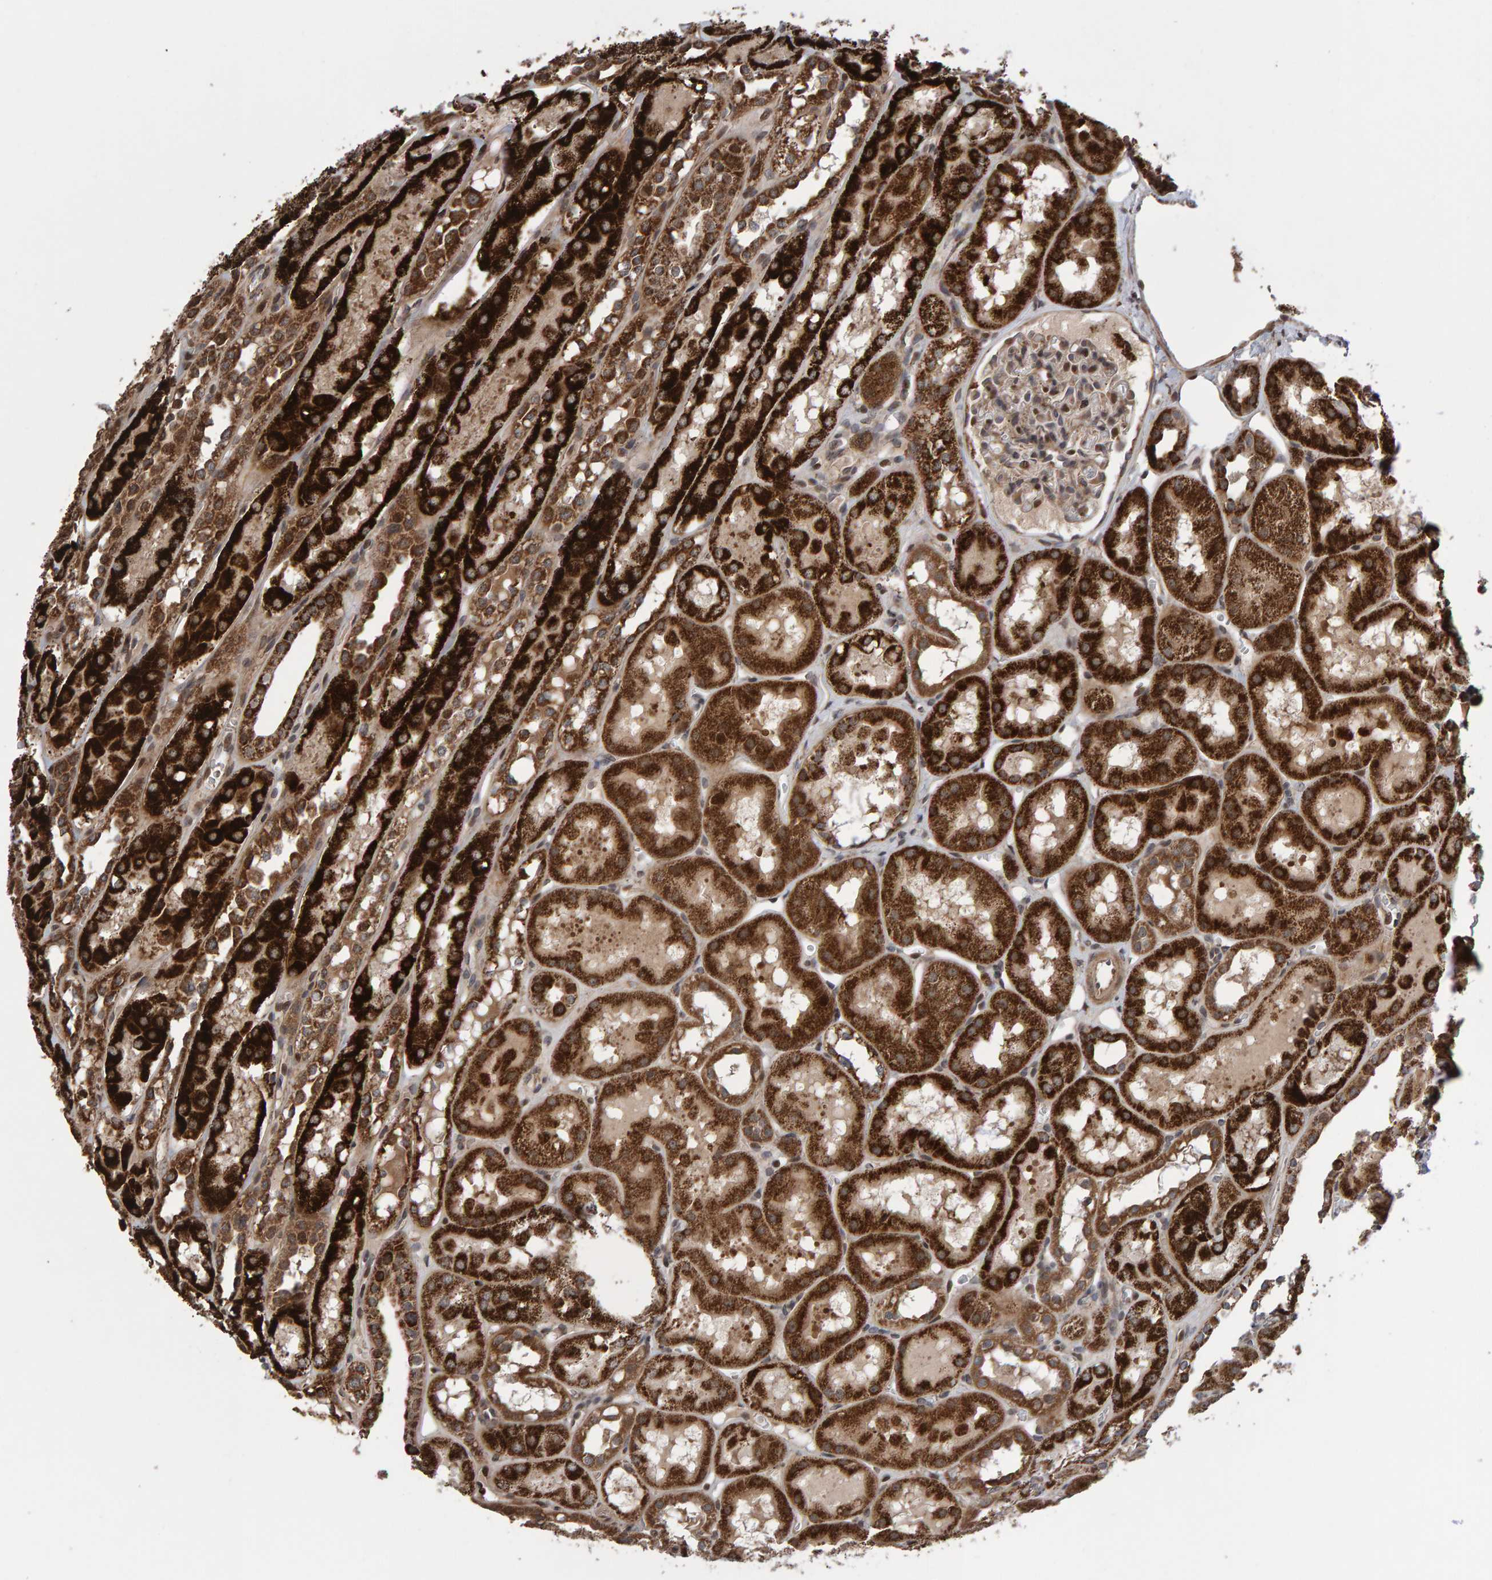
{"staining": {"intensity": "moderate", "quantity": ">75%", "location": "cytoplasmic/membranous,nuclear"}, "tissue": "kidney", "cell_type": "Cells in glomeruli", "image_type": "normal", "snomed": [{"axis": "morphology", "description": "Normal tissue, NOS"}, {"axis": "topography", "description": "Kidney"}, {"axis": "topography", "description": "Urinary bladder"}], "caption": "A medium amount of moderate cytoplasmic/membranous,nuclear staining is appreciated in approximately >75% of cells in glomeruli in unremarkable kidney.", "gene": "PECR", "patient": {"sex": "male", "age": 16}}